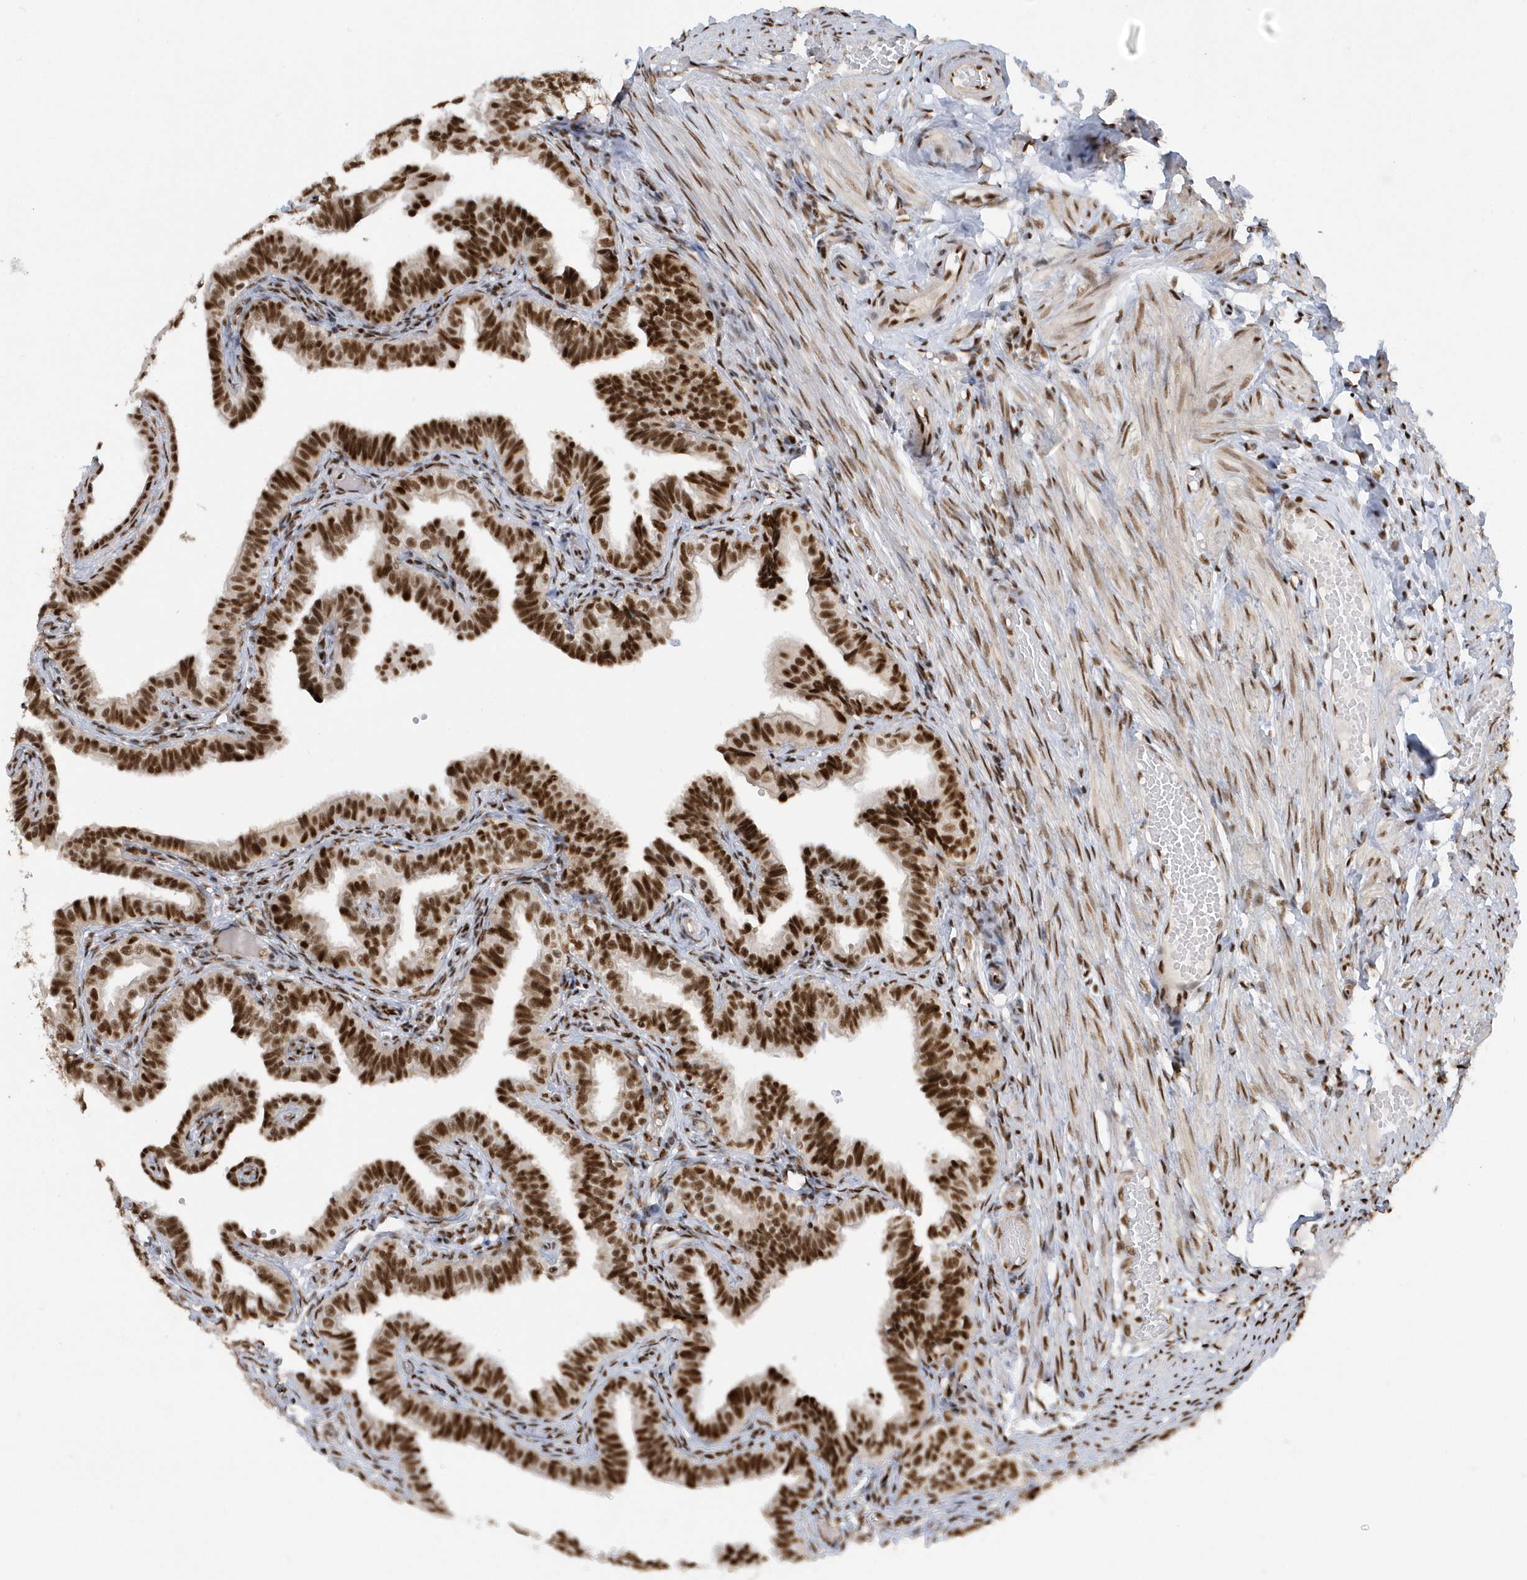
{"staining": {"intensity": "strong", "quantity": ">75%", "location": "nuclear"}, "tissue": "fallopian tube", "cell_type": "Glandular cells", "image_type": "normal", "snomed": [{"axis": "morphology", "description": "Normal tissue, NOS"}, {"axis": "topography", "description": "Fallopian tube"}], "caption": "A high-resolution micrograph shows immunohistochemistry staining of unremarkable fallopian tube, which demonstrates strong nuclear positivity in approximately >75% of glandular cells. (DAB IHC, brown staining for protein, blue staining for nuclei).", "gene": "SEPHS1", "patient": {"sex": "female", "age": 39}}